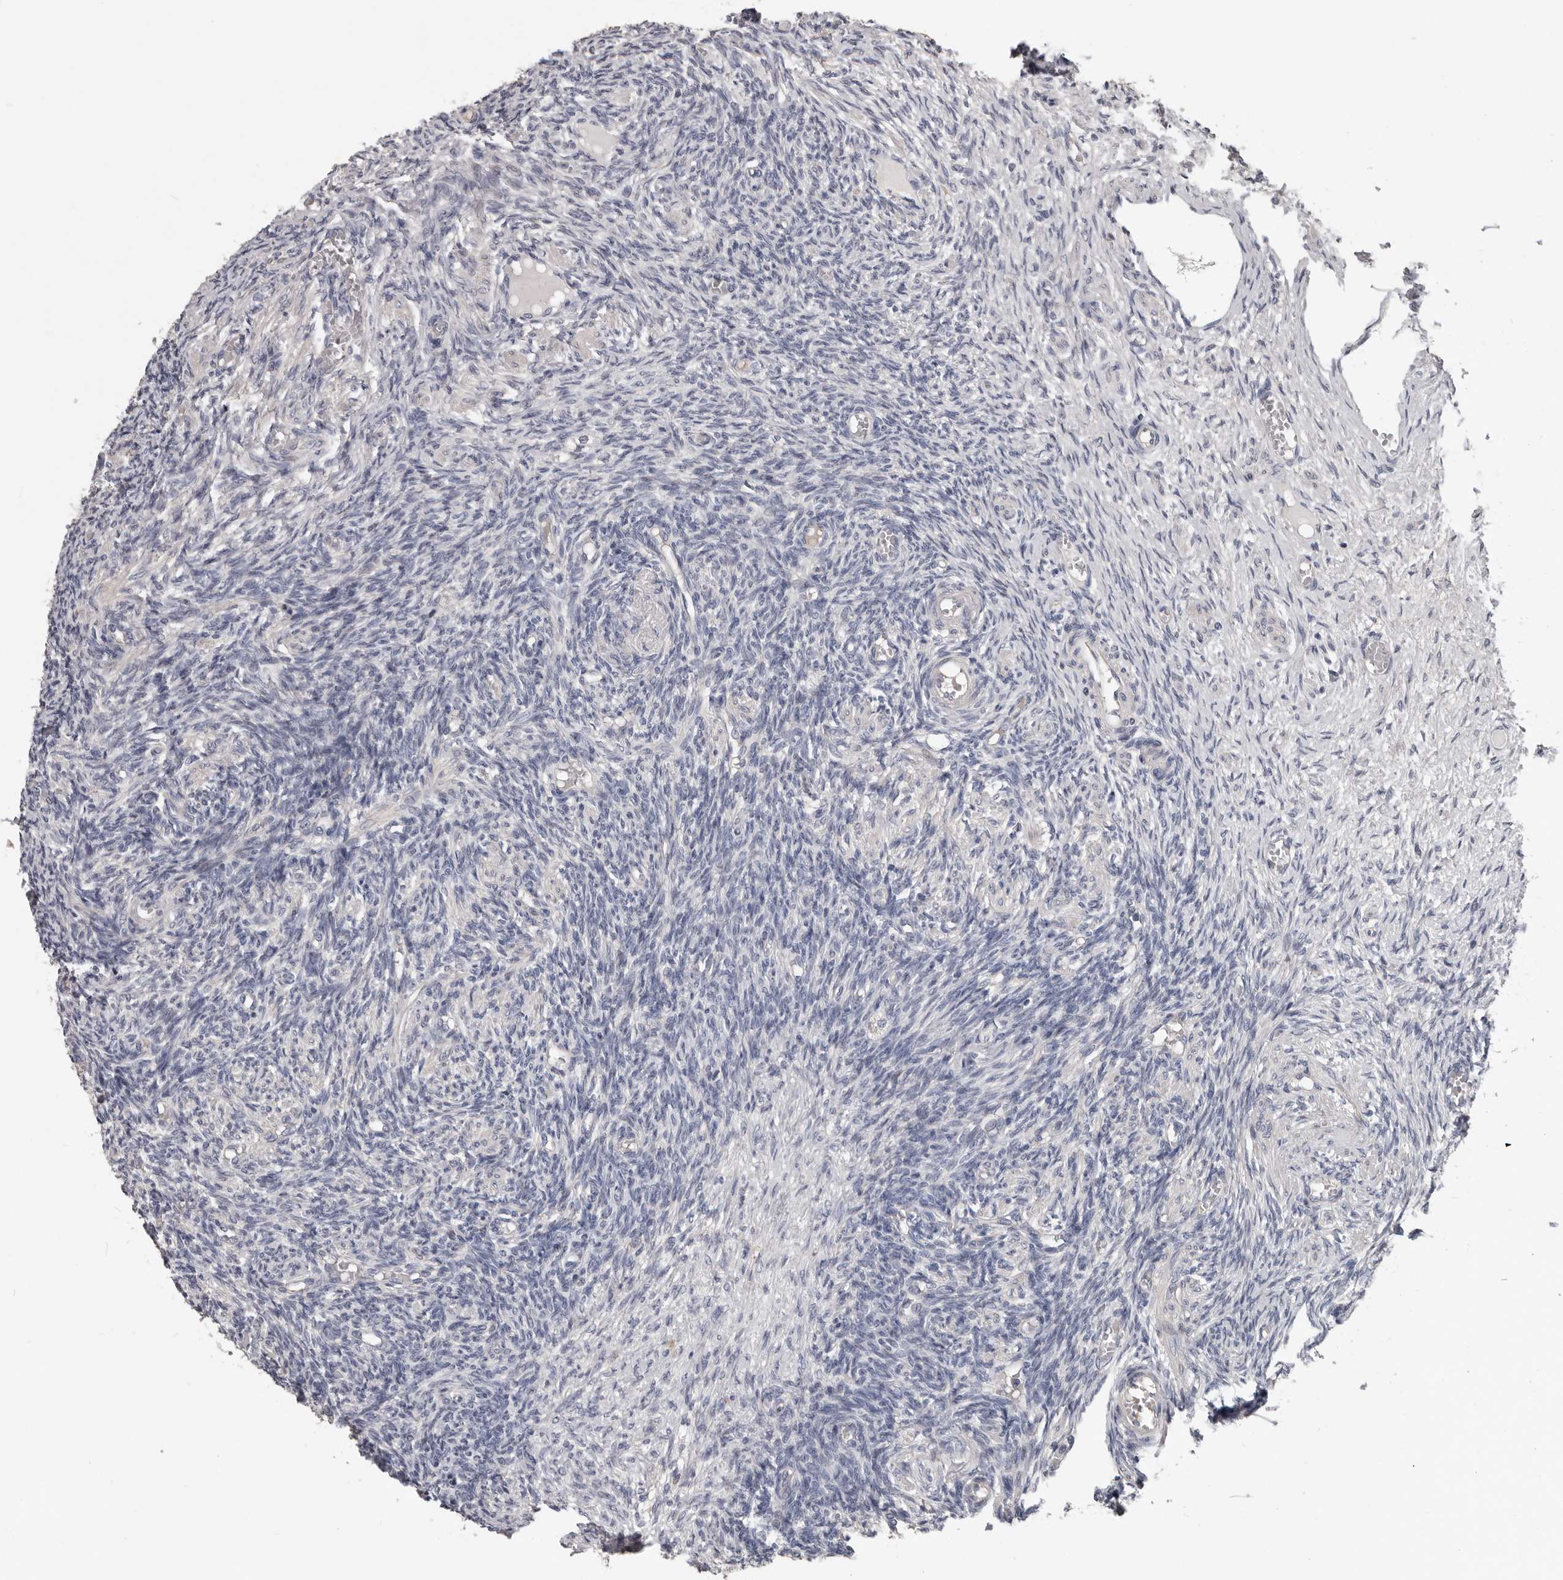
{"staining": {"intensity": "negative", "quantity": "none", "location": "none"}, "tissue": "ovary", "cell_type": "Ovarian stroma cells", "image_type": "normal", "snomed": [{"axis": "morphology", "description": "Normal tissue, NOS"}, {"axis": "topography", "description": "Ovary"}], "caption": "An image of human ovary is negative for staining in ovarian stroma cells.", "gene": "RNF217", "patient": {"sex": "female", "age": 27}}